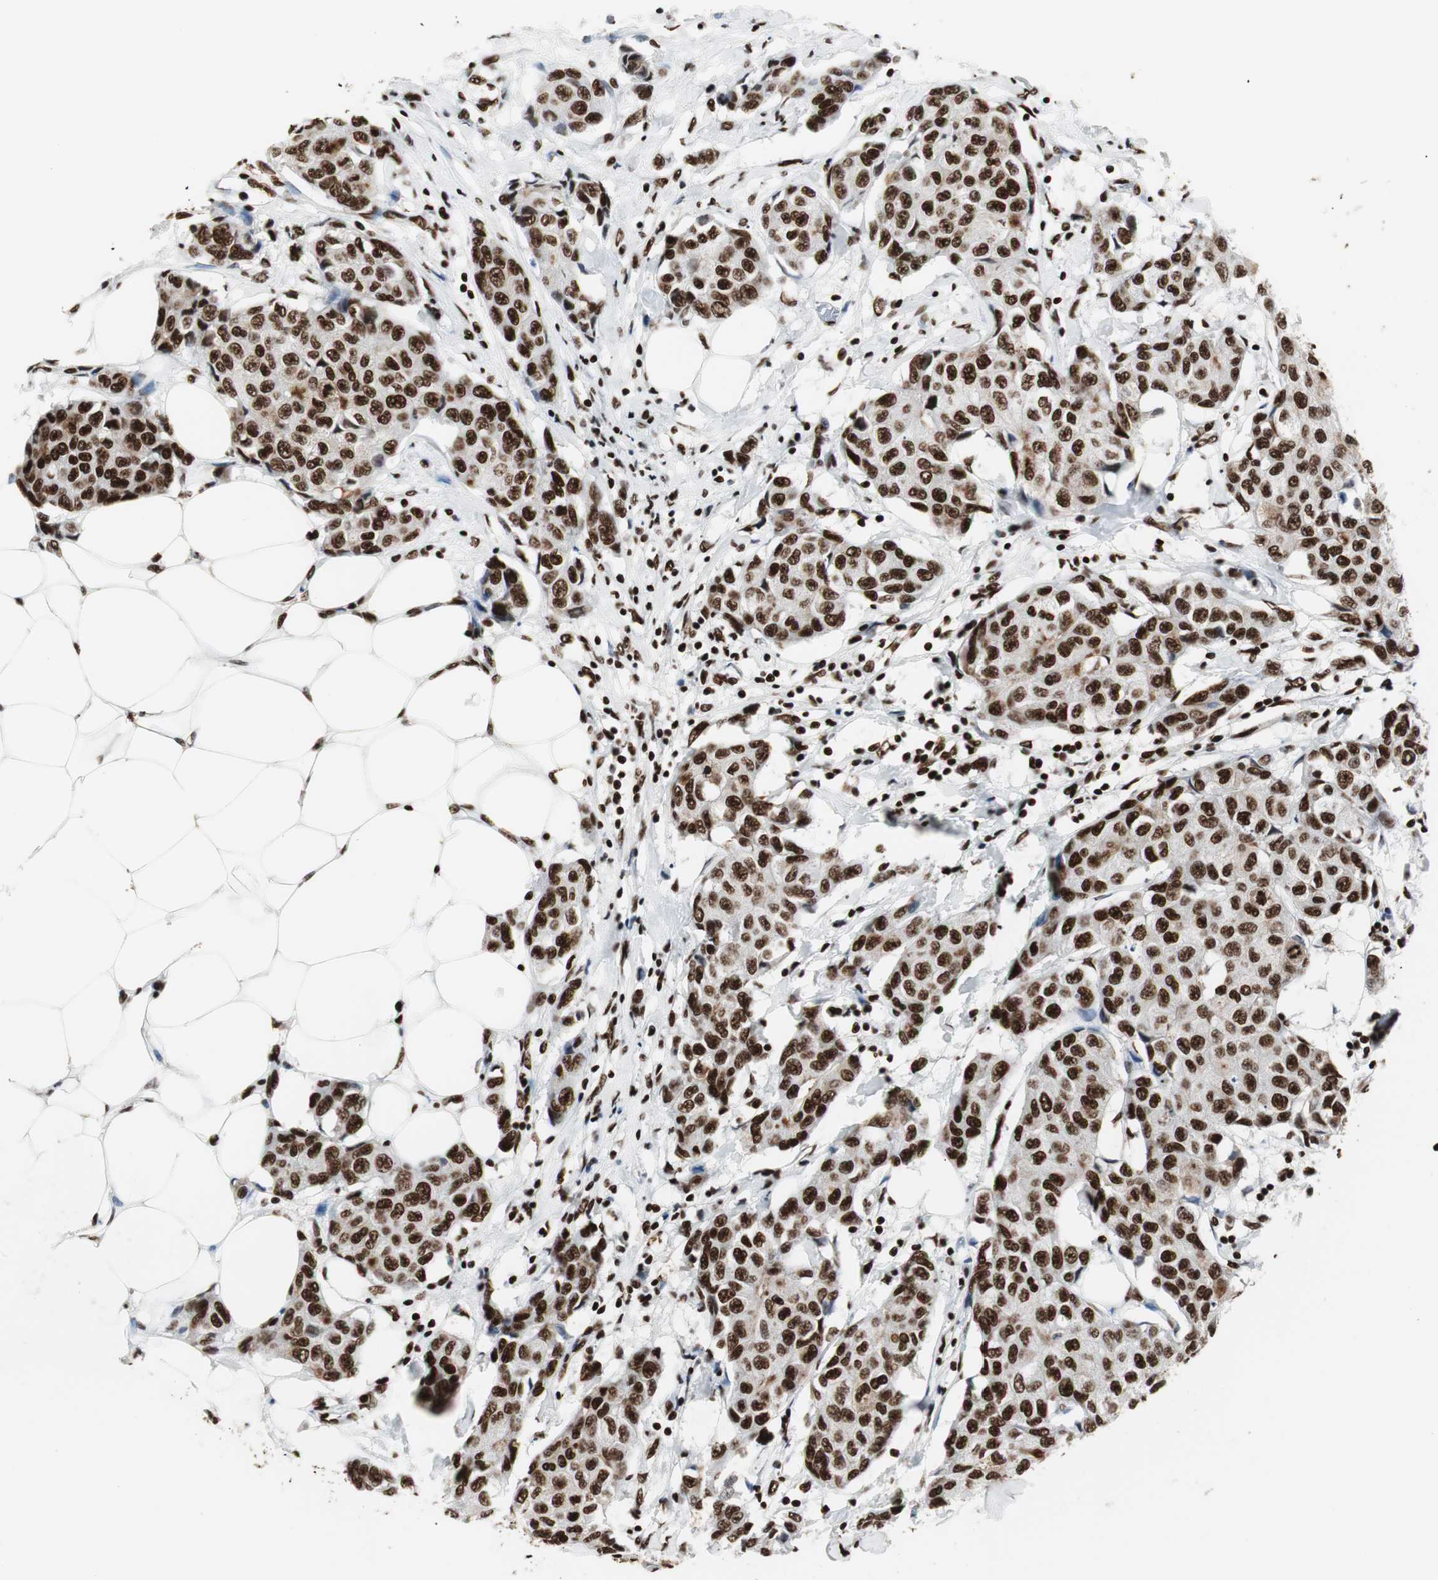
{"staining": {"intensity": "strong", "quantity": ">75%", "location": "nuclear"}, "tissue": "breast cancer", "cell_type": "Tumor cells", "image_type": "cancer", "snomed": [{"axis": "morphology", "description": "Duct carcinoma"}, {"axis": "topography", "description": "Breast"}], "caption": "Immunohistochemistry staining of breast infiltrating ductal carcinoma, which displays high levels of strong nuclear expression in about >75% of tumor cells indicating strong nuclear protein positivity. The staining was performed using DAB (brown) for protein detection and nuclei were counterstained in hematoxylin (blue).", "gene": "MTA2", "patient": {"sex": "female", "age": 80}}